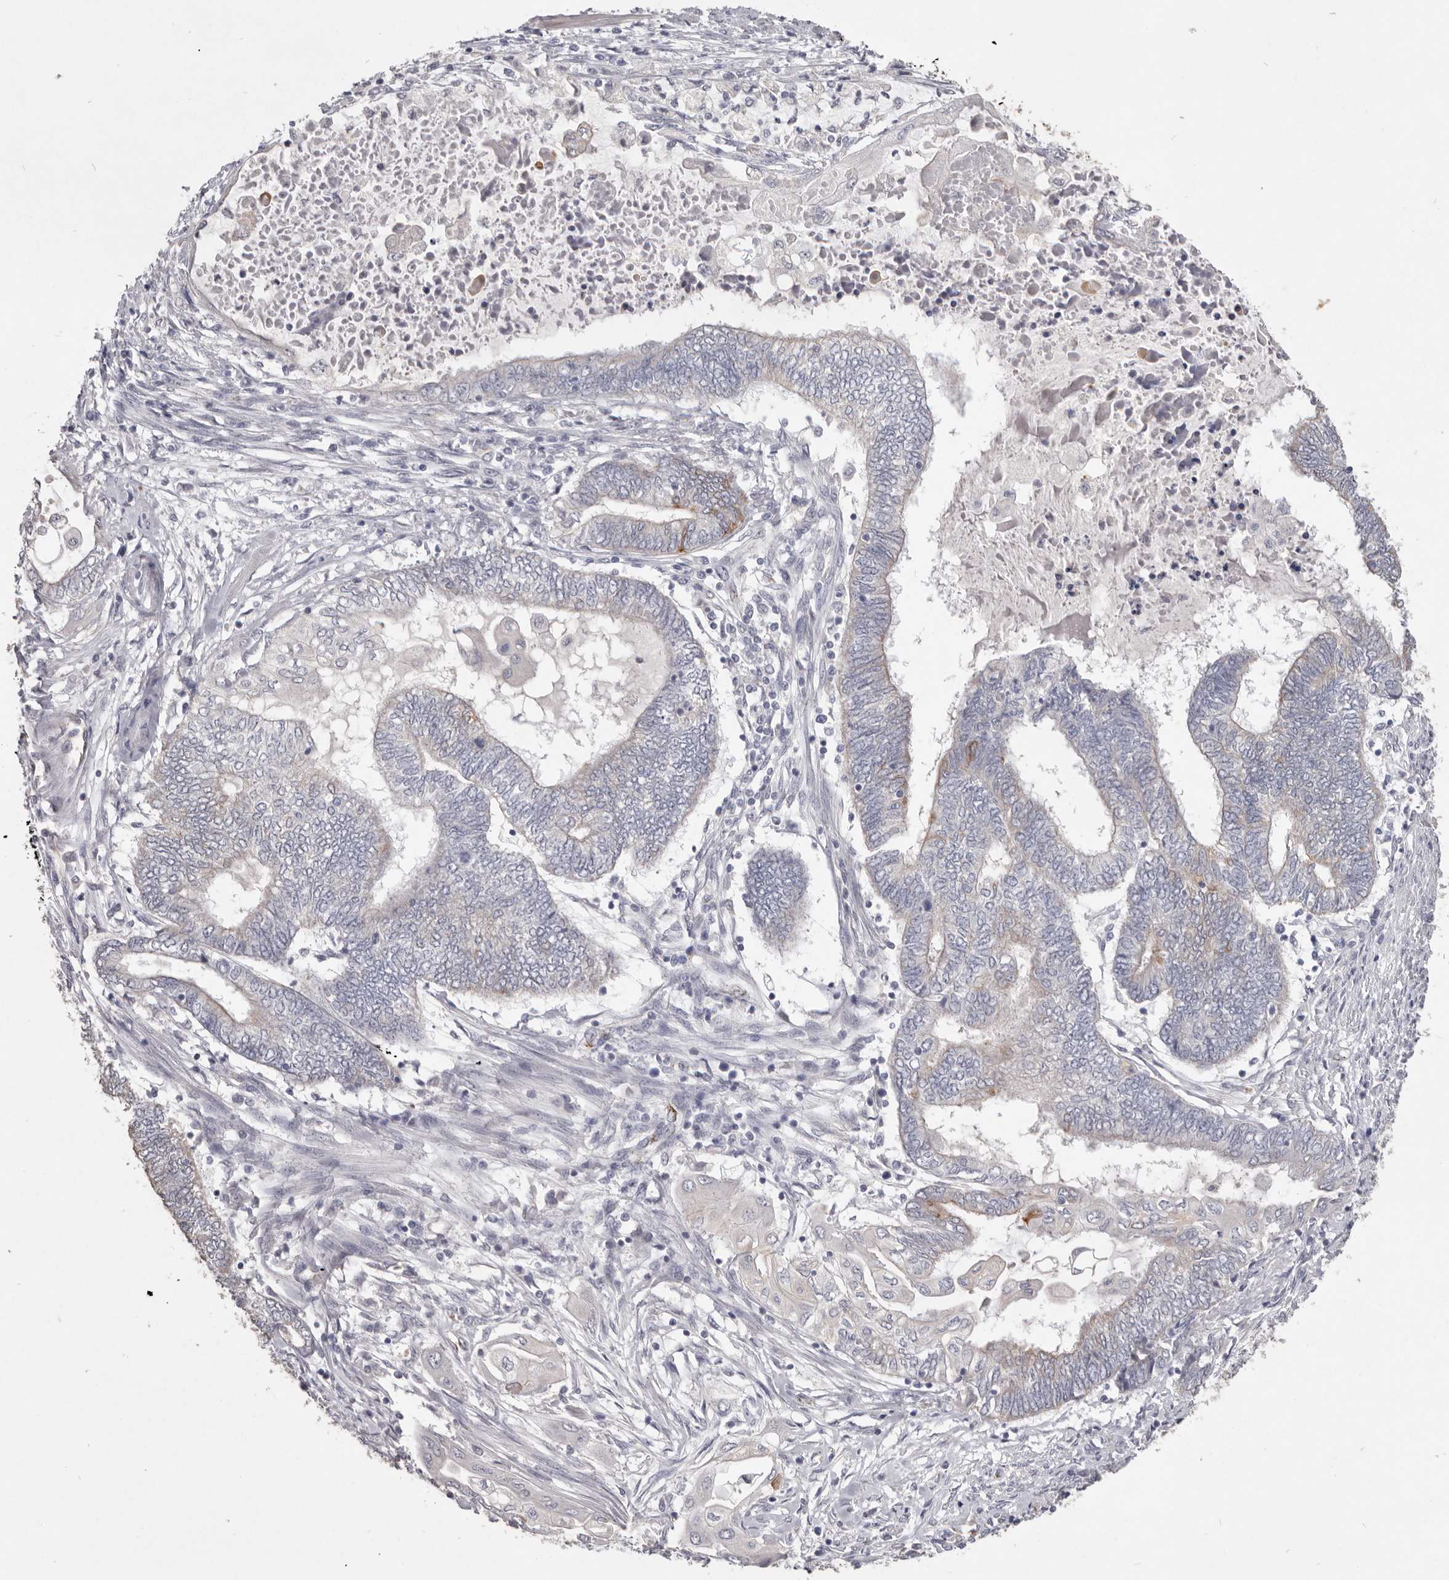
{"staining": {"intensity": "weak", "quantity": "<25%", "location": "cytoplasmic/membranous"}, "tissue": "endometrial cancer", "cell_type": "Tumor cells", "image_type": "cancer", "snomed": [{"axis": "morphology", "description": "Adenocarcinoma, NOS"}, {"axis": "topography", "description": "Uterus"}, {"axis": "topography", "description": "Endometrium"}], "caption": "This is a image of IHC staining of adenocarcinoma (endometrial), which shows no staining in tumor cells. The staining was performed using DAB to visualize the protein expression in brown, while the nuclei were stained in blue with hematoxylin (Magnification: 20x).", "gene": "ZYG11B", "patient": {"sex": "female", "age": 70}}